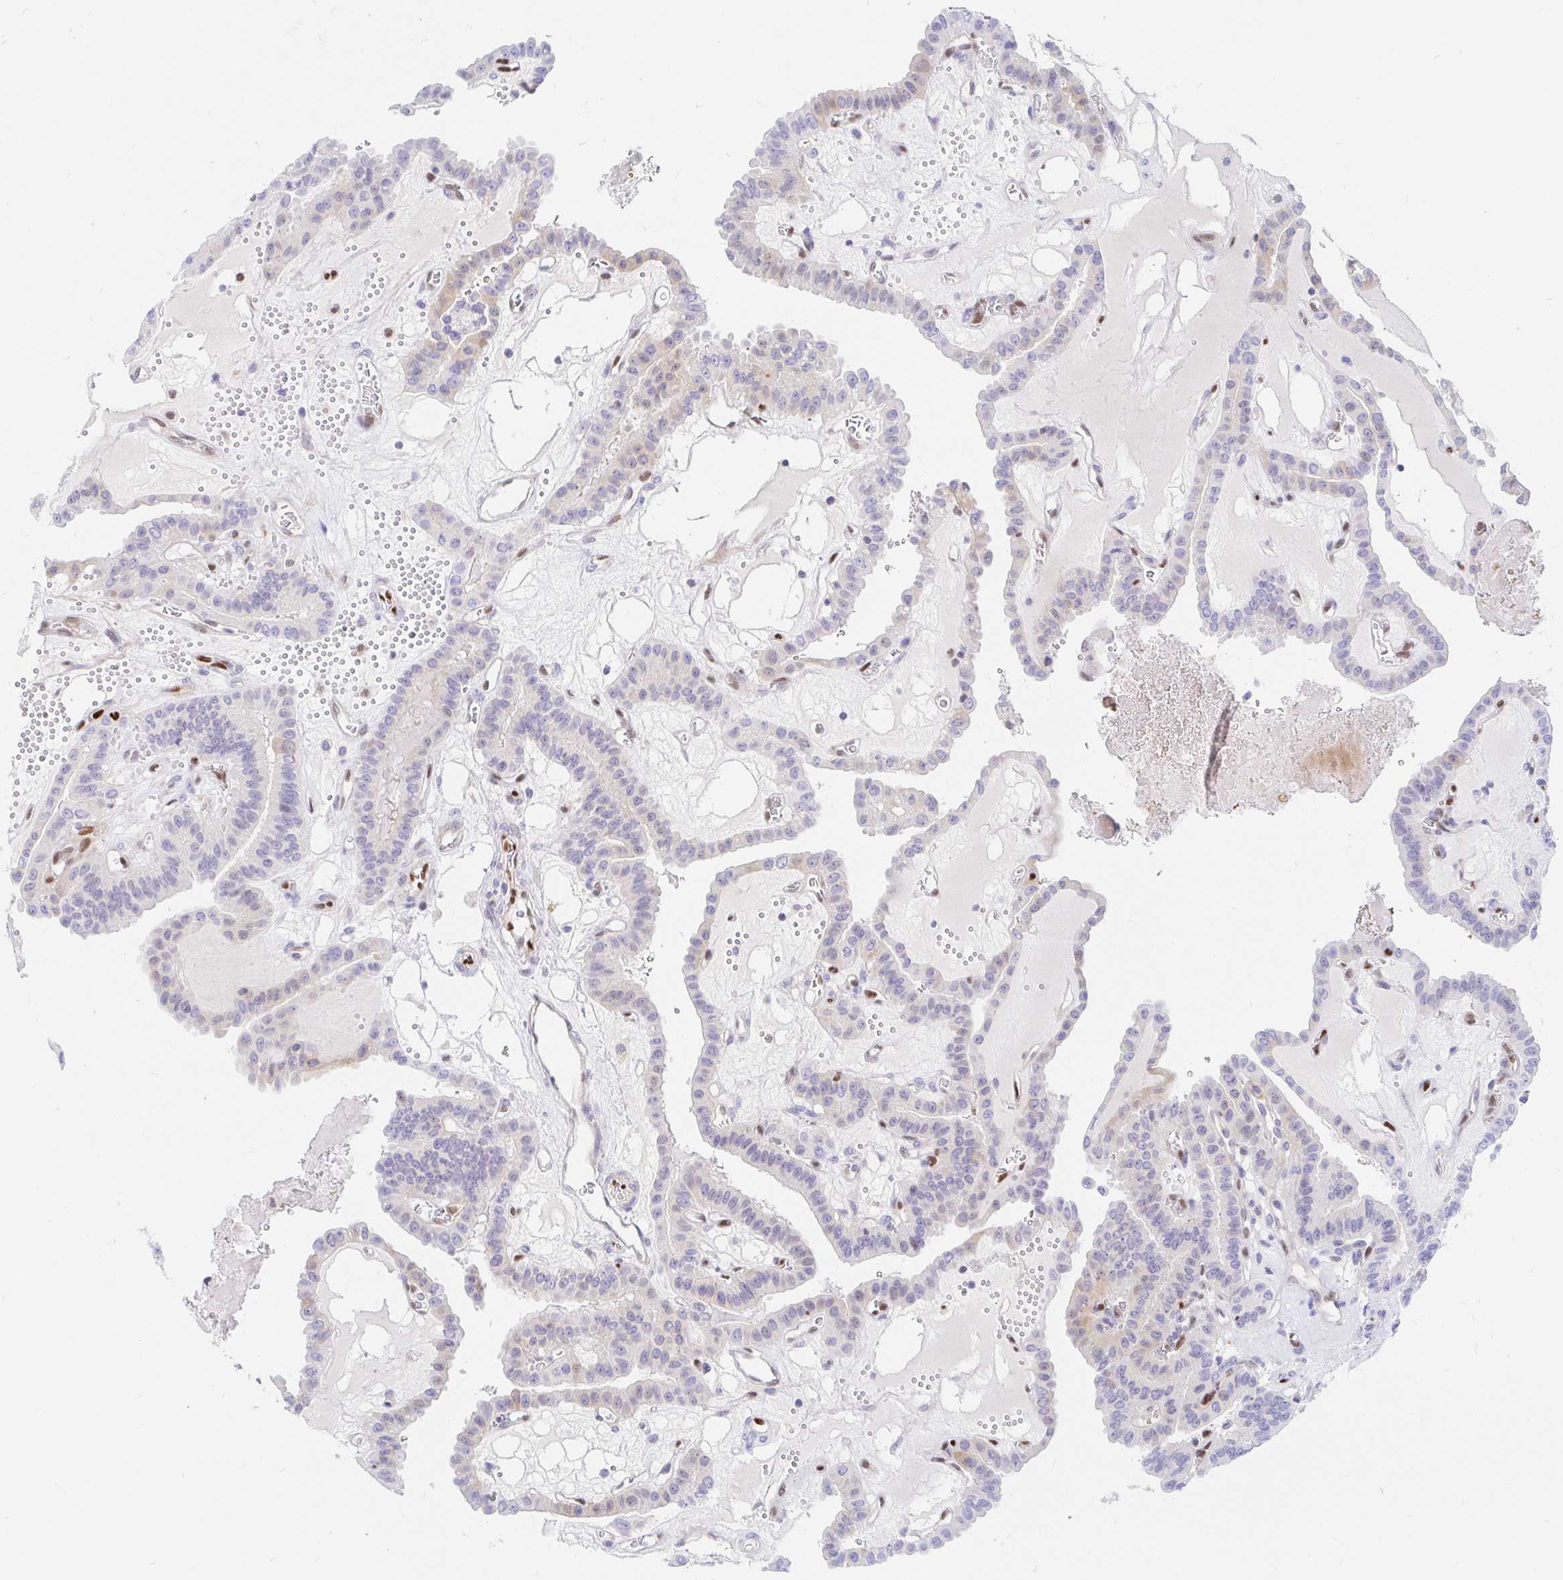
{"staining": {"intensity": "negative", "quantity": "none", "location": "none"}, "tissue": "thyroid cancer", "cell_type": "Tumor cells", "image_type": "cancer", "snomed": [{"axis": "morphology", "description": "Papillary adenocarcinoma, NOS"}, {"axis": "topography", "description": "Thyroid gland"}], "caption": "Immunohistochemistry (IHC) of human thyroid cancer (papillary adenocarcinoma) displays no staining in tumor cells.", "gene": "HINFP", "patient": {"sex": "male", "age": 87}}